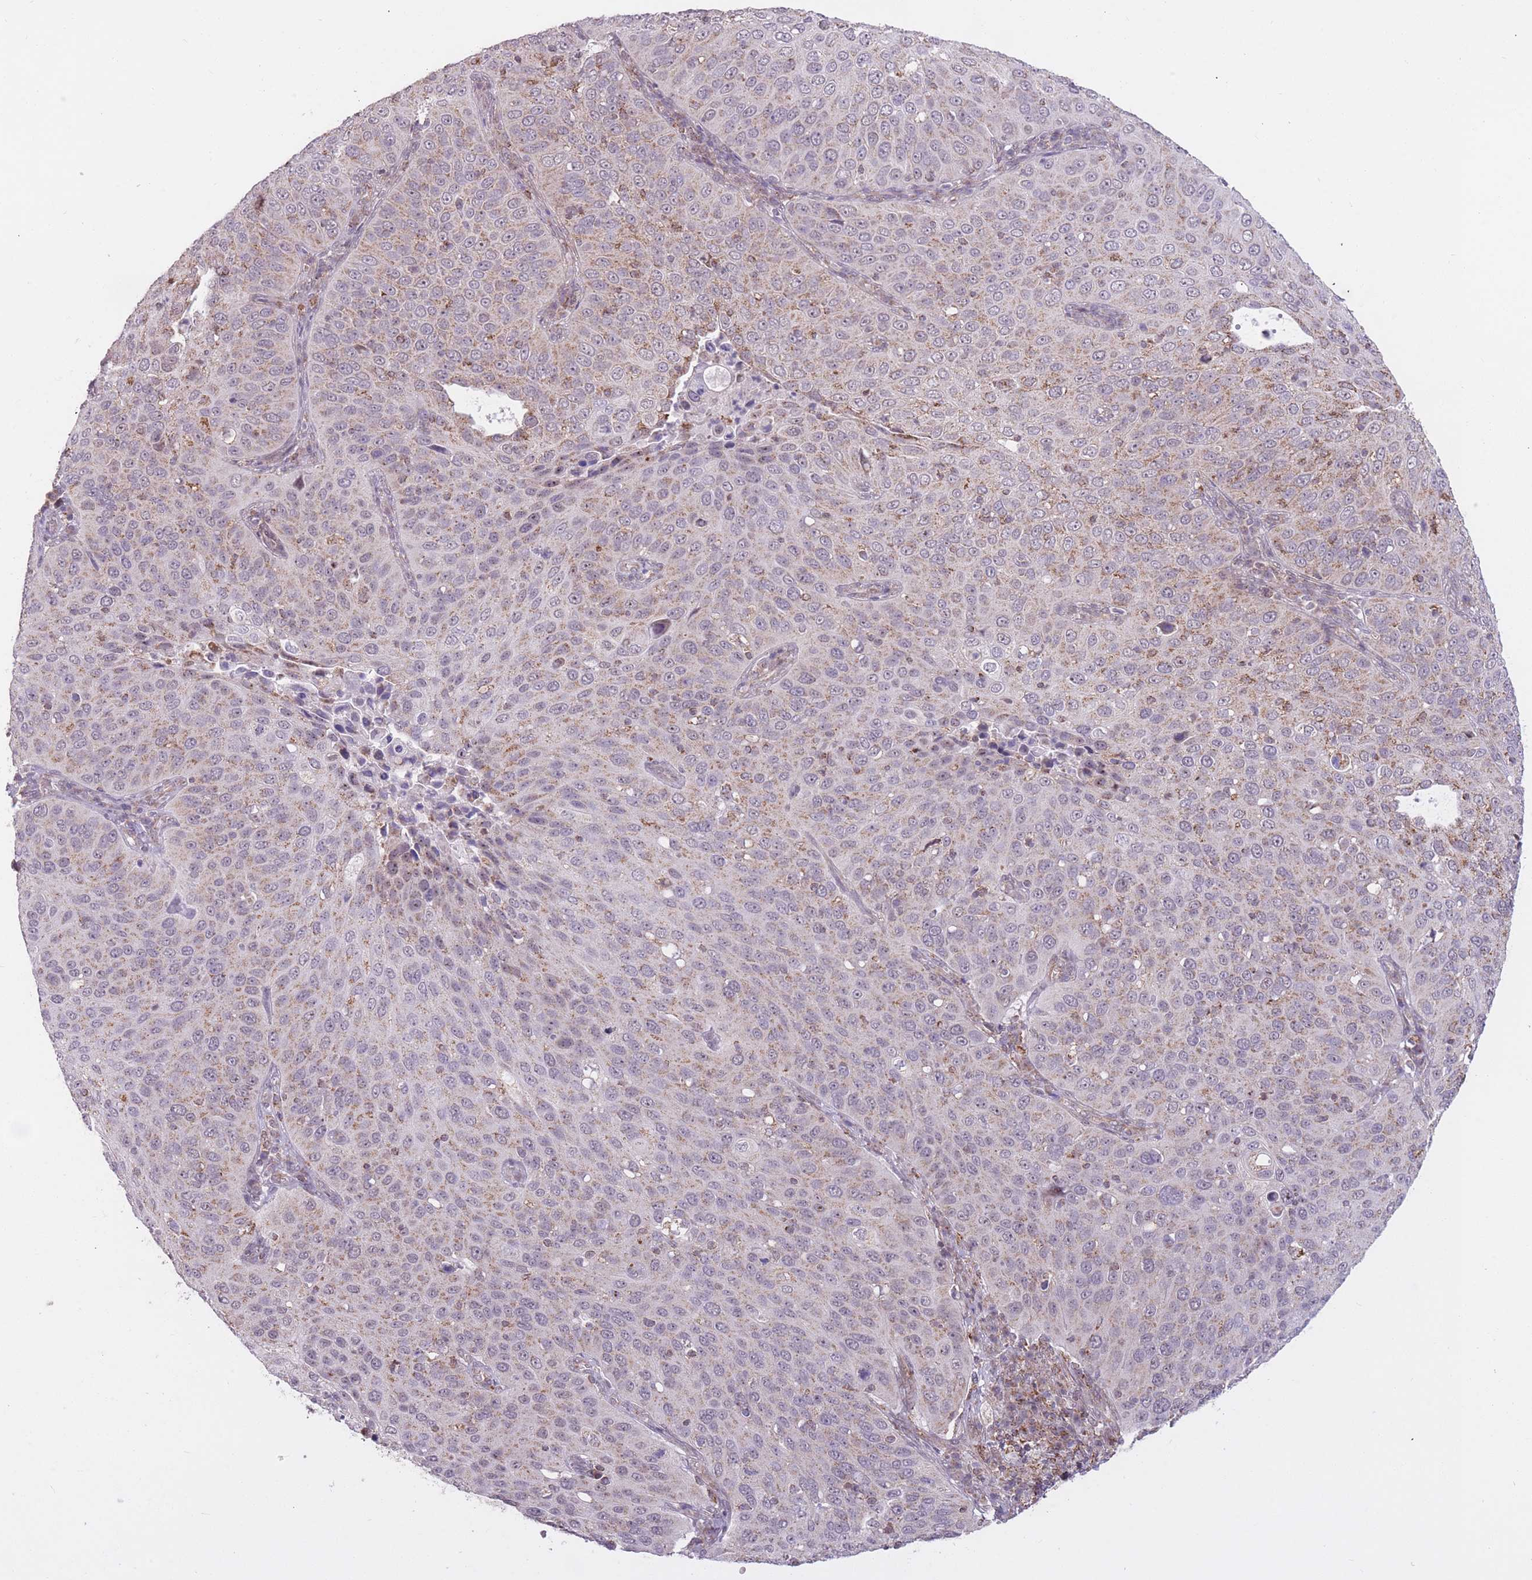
{"staining": {"intensity": "moderate", "quantity": "<25%", "location": "cytoplasmic/membranous"}, "tissue": "cervical cancer", "cell_type": "Tumor cells", "image_type": "cancer", "snomed": [{"axis": "morphology", "description": "Squamous cell carcinoma, NOS"}, {"axis": "topography", "description": "Cervix"}], "caption": "Tumor cells exhibit low levels of moderate cytoplasmic/membranous positivity in approximately <25% of cells in human cervical cancer (squamous cell carcinoma).", "gene": "DPYSL4", "patient": {"sex": "female", "age": 36}}